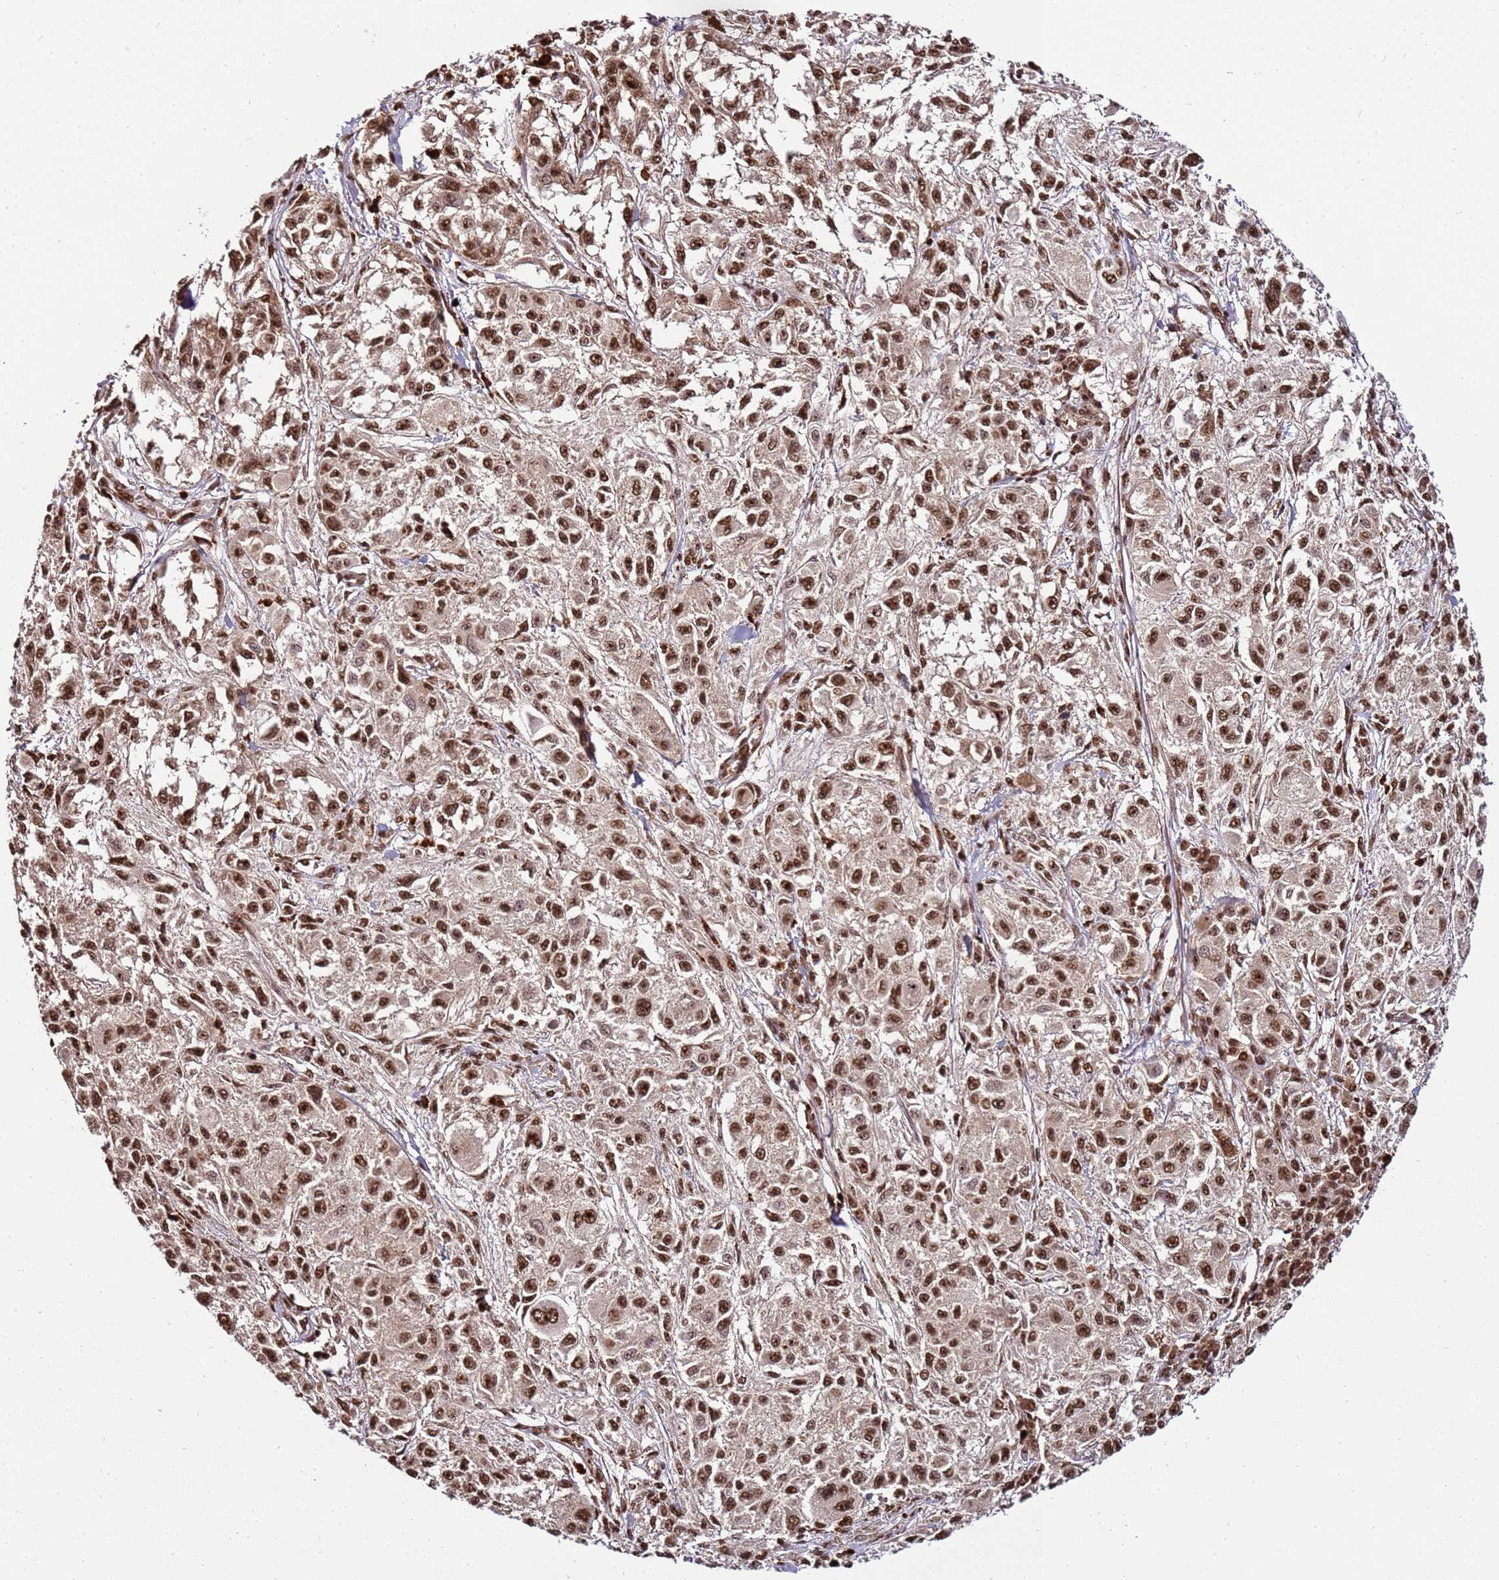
{"staining": {"intensity": "moderate", "quantity": ">75%", "location": "nuclear"}, "tissue": "melanoma", "cell_type": "Tumor cells", "image_type": "cancer", "snomed": [{"axis": "morphology", "description": "Necrosis, NOS"}, {"axis": "morphology", "description": "Malignant melanoma, NOS"}, {"axis": "topography", "description": "Skin"}], "caption": "Human malignant melanoma stained with a protein marker shows moderate staining in tumor cells.", "gene": "ZBTB12", "patient": {"sex": "female", "age": 87}}